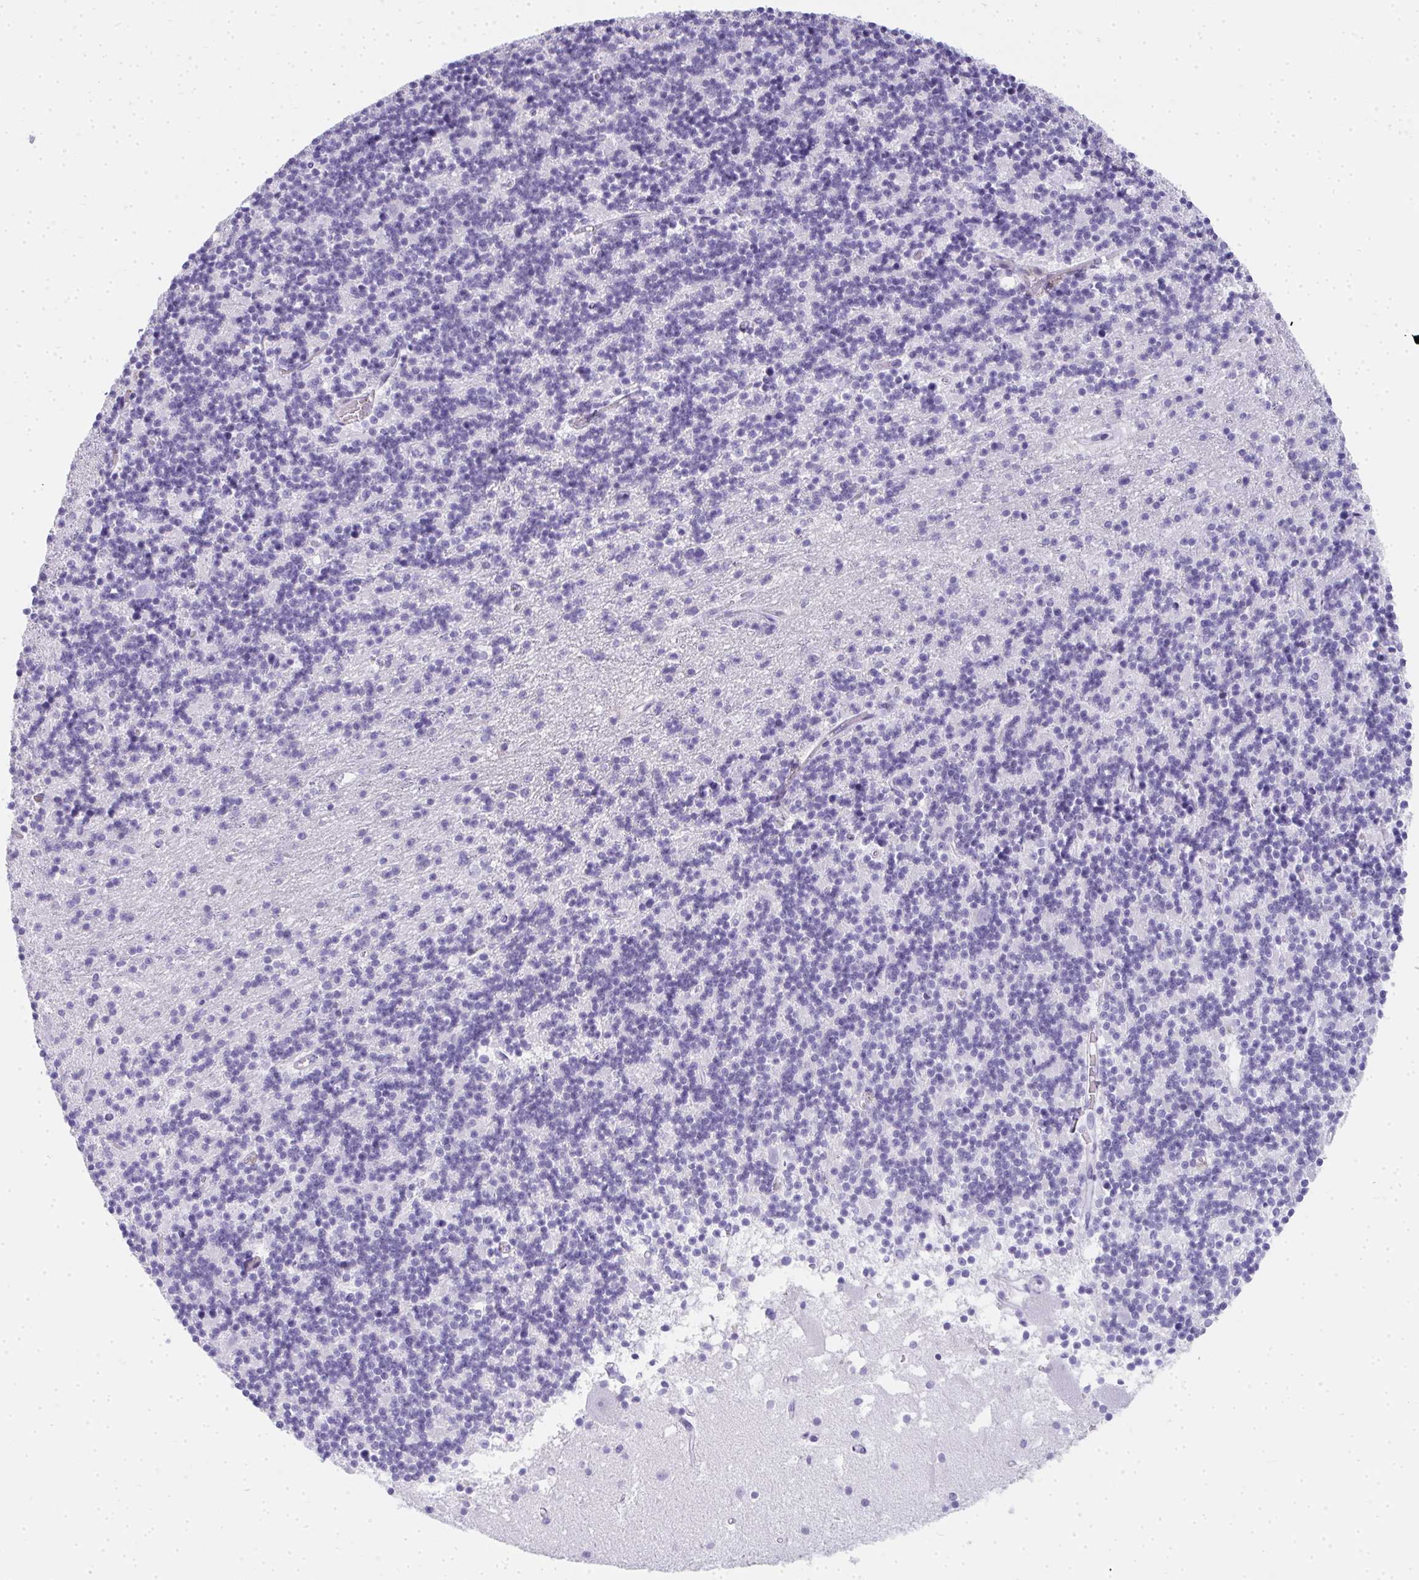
{"staining": {"intensity": "negative", "quantity": "none", "location": "none"}, "tissue": "cerebellum", "cell_type": "Cells in granular layer", "image_type": "normal", "snomed": [{"axis": "morphology", "description": "Normal tissue, NOS"}, {"axis": "topography", "description": "Cerebellum"}], "caption": "This is an IHC histopathology image of unremarkable cerebellum. There is no expression in cells in granular layer.", "gene": "ZSWIM3", "patient": {"sex": "male", "age": 54}}